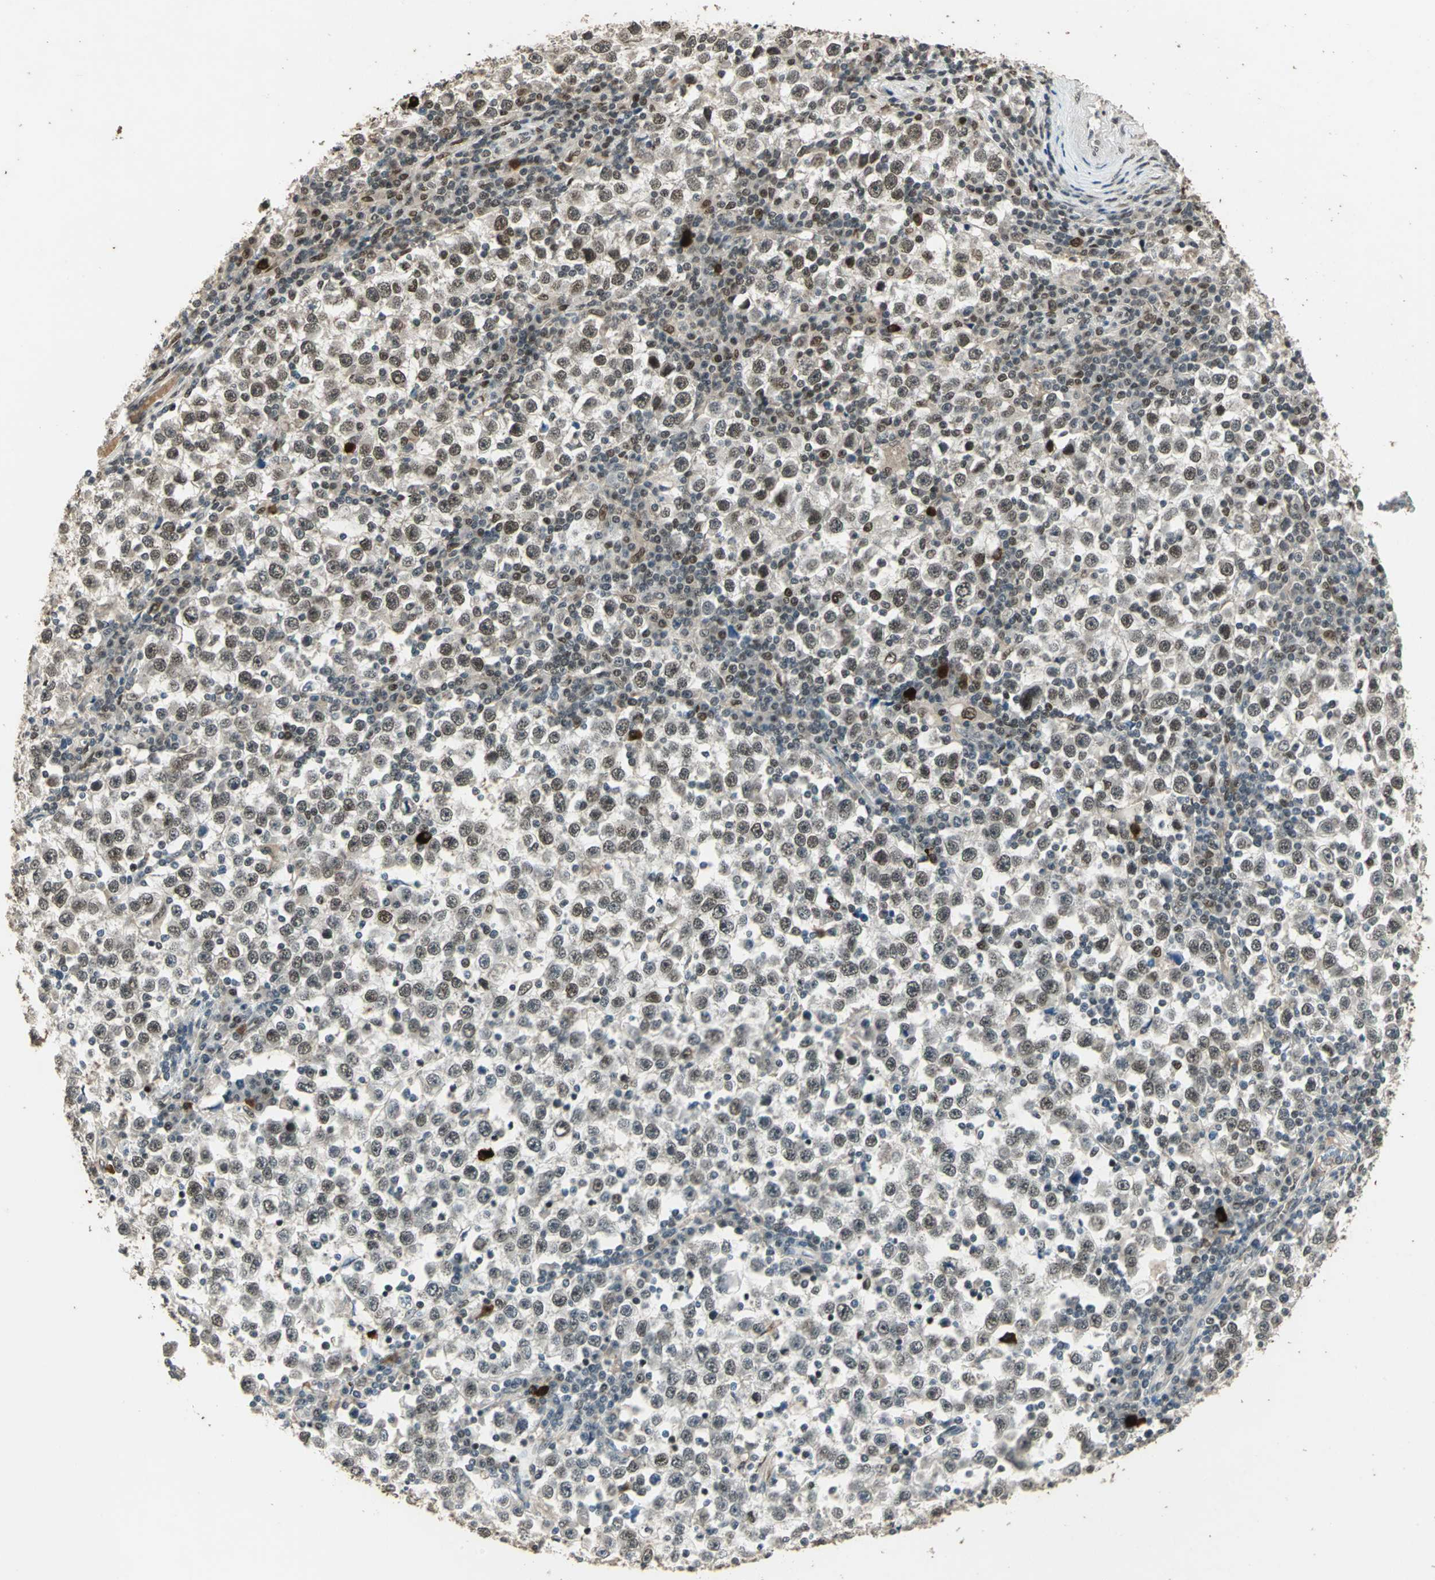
{"staining": {"intensity": "weak", "quantity": "<25%", "location": "nuclear"}, "tissue": "testis cancer", "cell_type": "Tumor cells", "image_type": "cancer", "snomed": [{"axis": "morphology", "description": "Seminoma, NOS"}, {"axis": "topography", "description": "Testis"}], "caption": "Human testis cancer (seminoma) stained for a protein using immunohistochemistry displays no positivity in tumor cells.", "gene": "RAD17", "patient": {"sex": "male", "age": 65}}